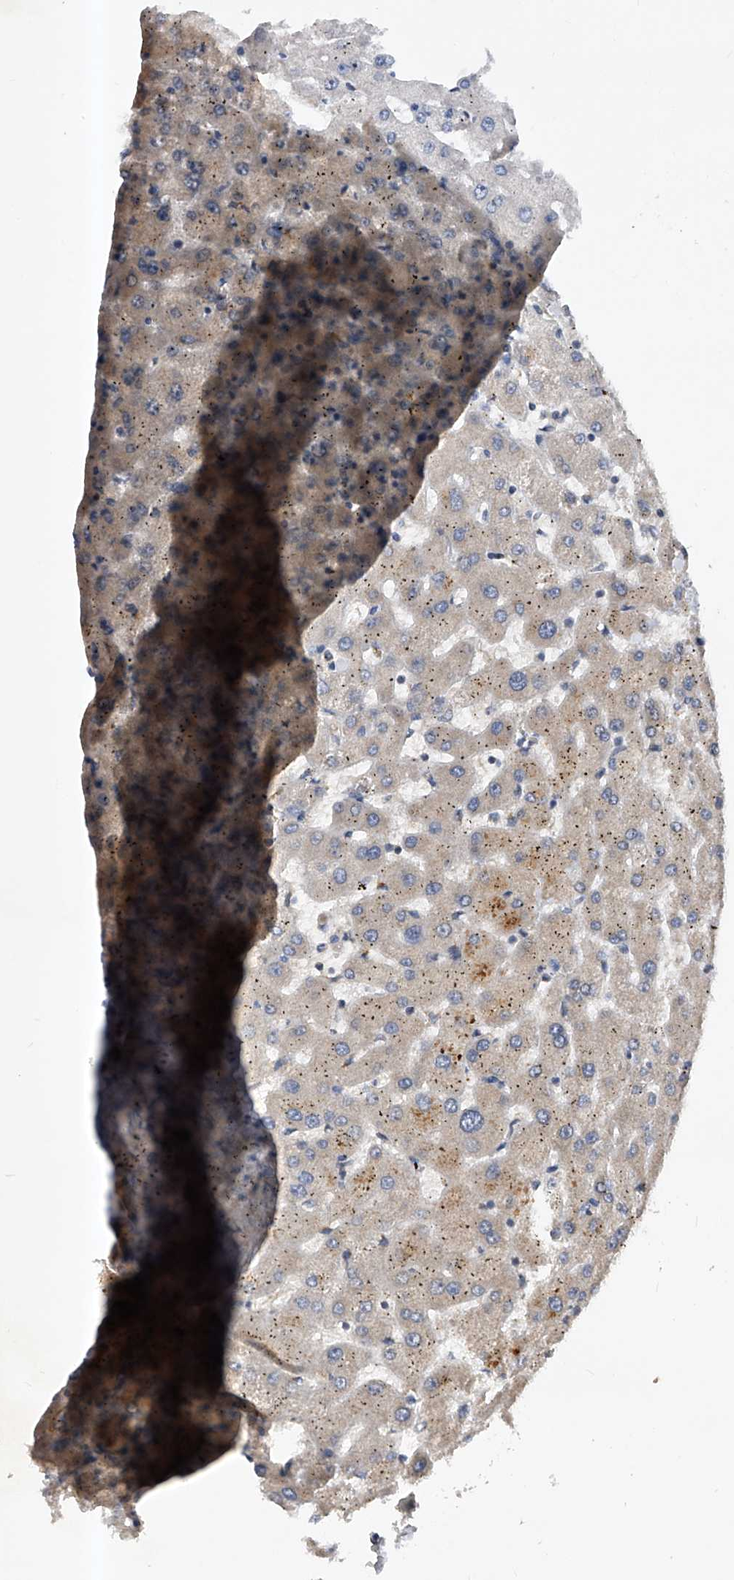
{"staining": {"intensity": "negative", "quantity": "none", "location": "none"}, "tissue": "liver", "cell_type": "Cholangiocytes", "image_type": "normal", "snomed": [{"axis": "morphology", "description": "Normal tissue, NOS"}, {"axis": "topography", "description": "Liver"}], "caption": "A micrograph of human liver is negative for staining in cholangiocytes. Nuclei are stained in blue.", "gene": "ARL4C", "patient": {"sex": "female", "age": 63}}